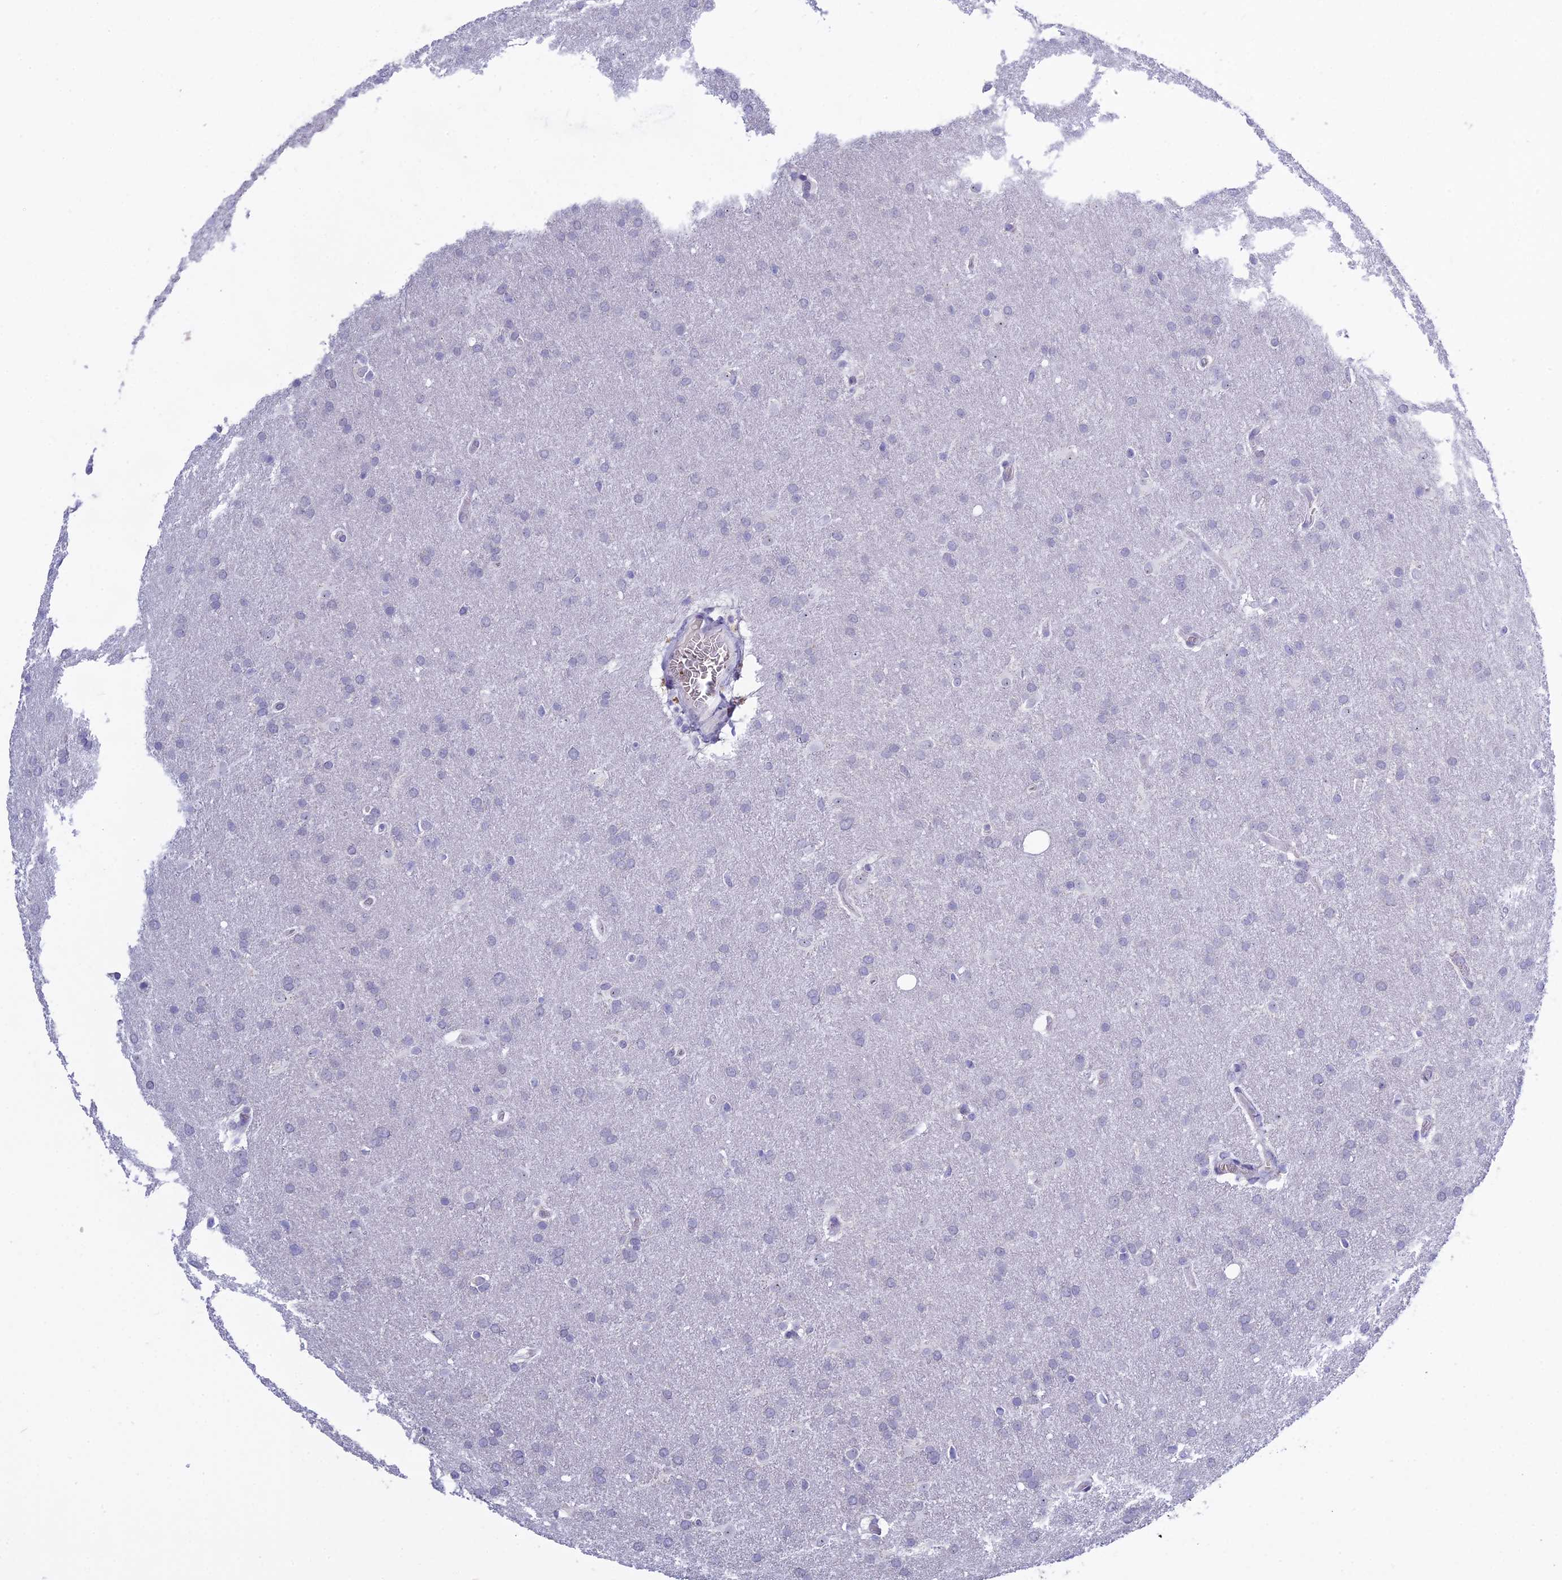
{"staining": {"intensity": "negative", "quantity": "none", "location": "none"}, "tissue": "glioma", "cell_type": "Tumor cells", "image_type": "cancer", "snomed": [{"axis": "morphology", "description": "Glioma, malignant, Low grade"}, {"axis": "topography", "description": "Brain"}], "caption": "Malignant low-grade glioma was stained to show a protein in brown. There is no significant positivity in tumor cells.", "gene": "KNOP1", "patient": {"sex": "female", "age": 32}}